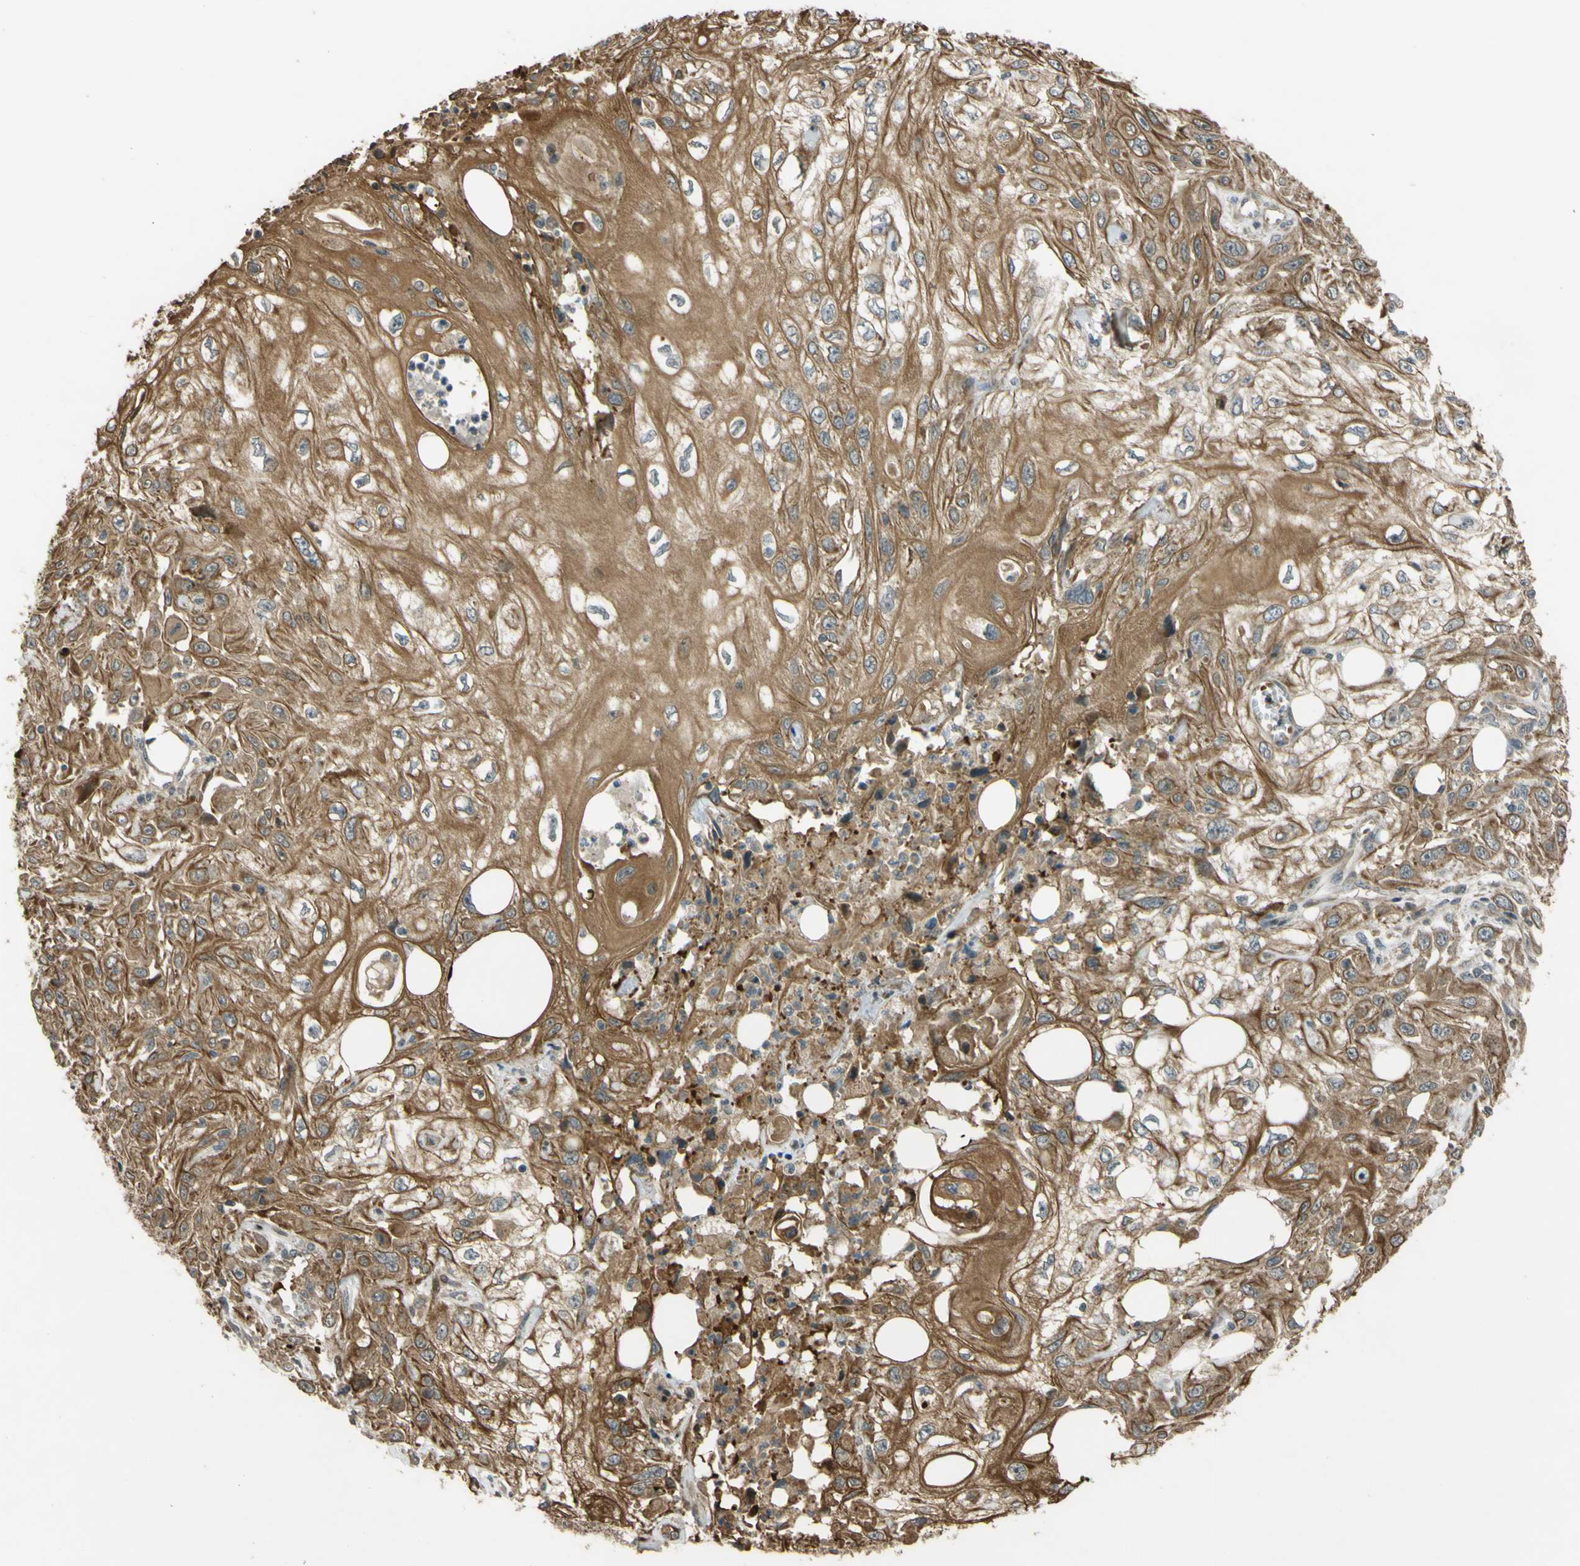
{"staining": {"intensity": "moderate", "quantity": ">75%", "location": "cytoplasmic/membranous"}, "tissue": "skin cancer", "cell_type": "Tumor cells", "image_type": "cancer", "snomed": [{"axis": "morphology", "description": "Squamous cell carcinoma, NOS"}, {"axis": "topography", "description": "Skin"}], "caption": "A micrograph of skin cancer (squamous cell carcinoma) stained for a protein shows moderate cytoplasmic/membranous brown staining in tumor cells.", "gene": "FLII", "patient": {"sex": "male", "age": 75}}